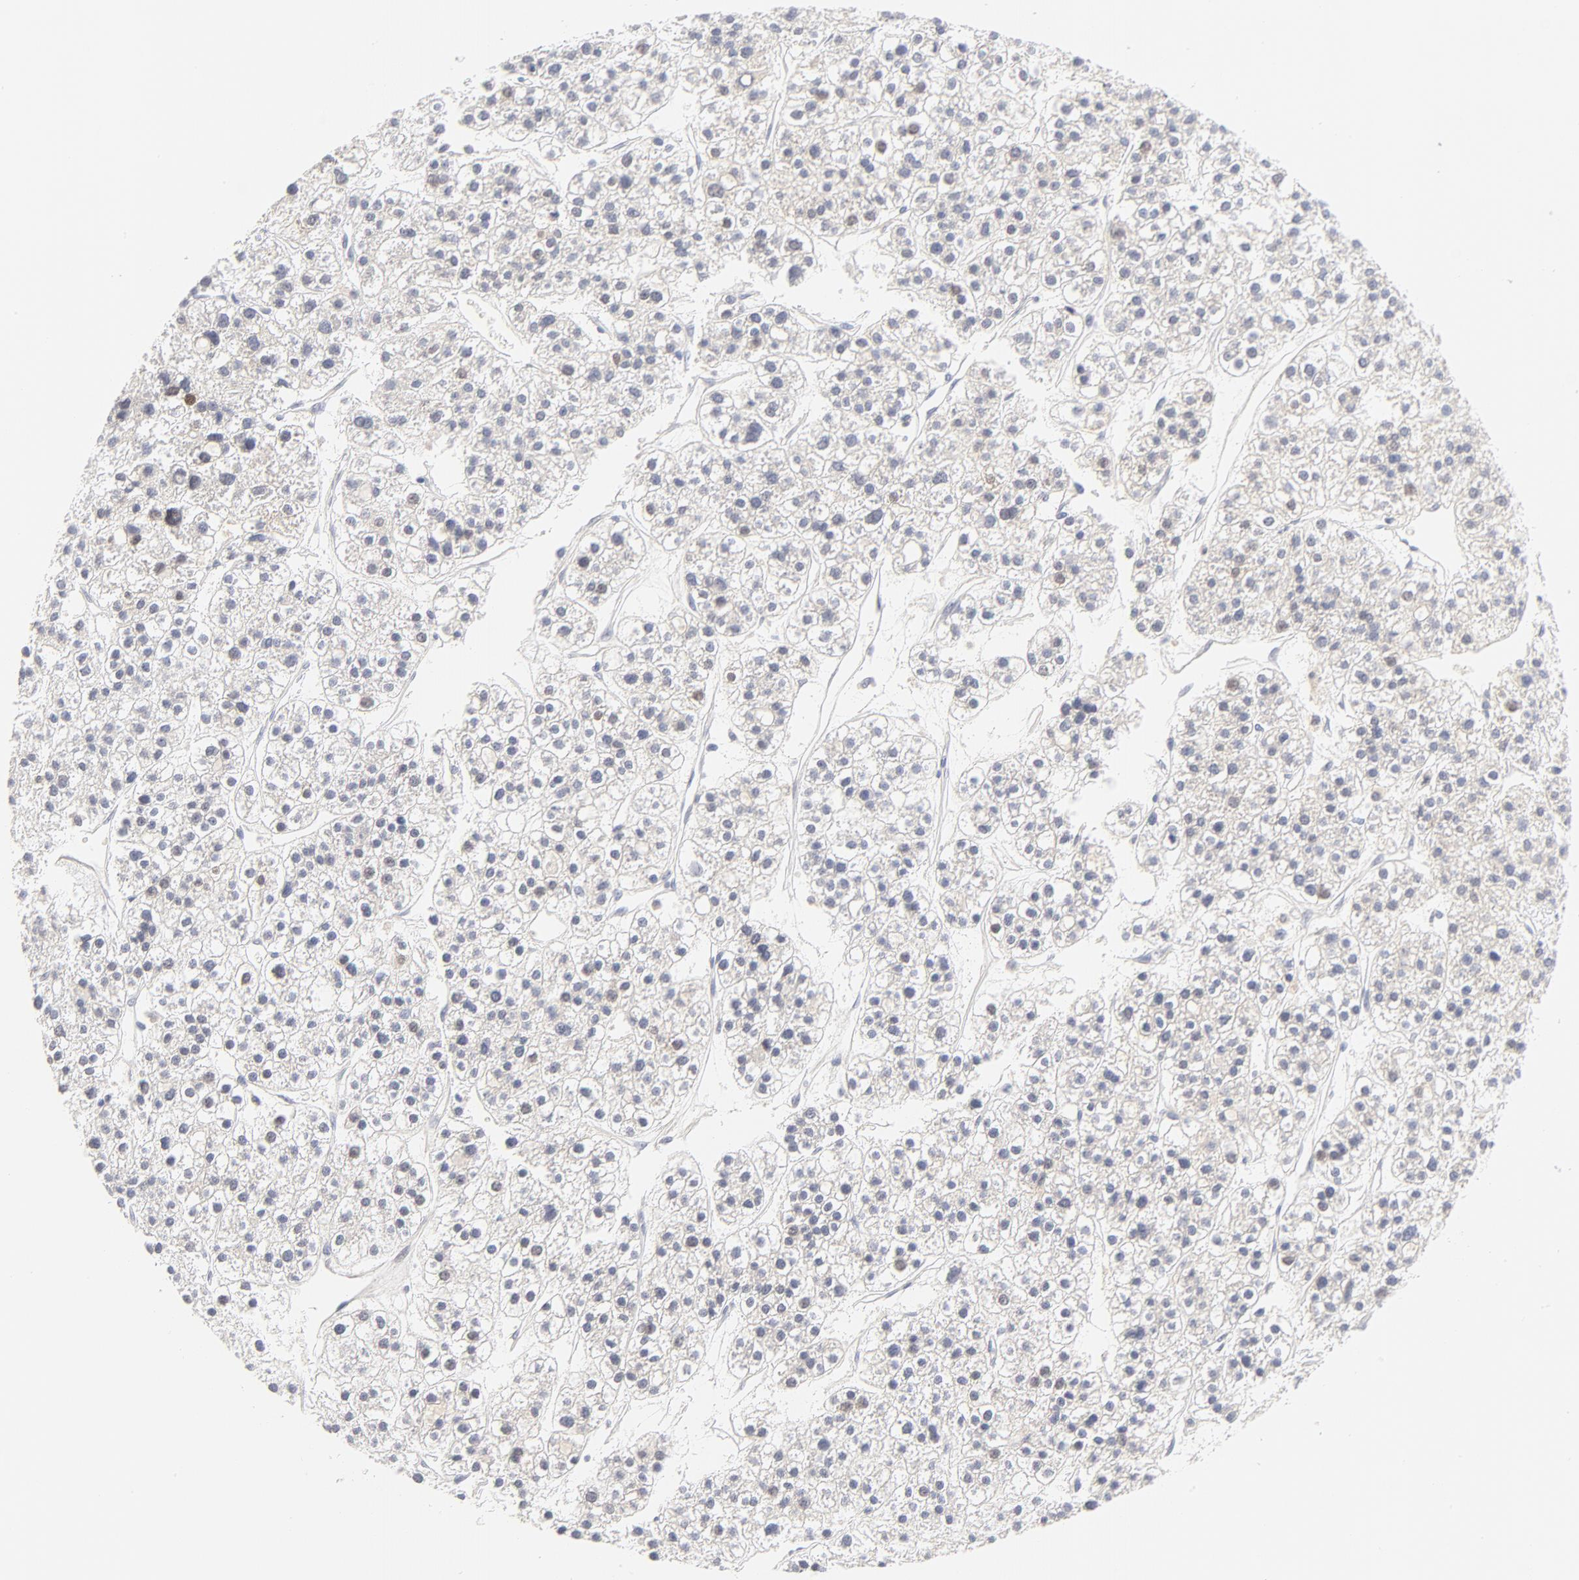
{"staining": {"intensity": "negative", "quantity": "none", "location": "none"}, "tissue": "liver cancer", "cell_type": "Tumor cells", "image_type": "cancer", "snomed": [{"axis": "morphology", "description": "Carcinoma, Hepatocellular, NOS"}, {"axis": "topography", "description": "Liver"}], "caption": "IHC micrograph of neoplastic tissue: human liver cancer stained with DAB exhibits no significant protein staining in tumor cells. (Stains: DAB immunohistochemistry with hematoxylin counter stain, Microscopy: brightfield microscopy at high magnification).", "gene": "CASP6", "patient": {"sex": "female", "age": 85}}